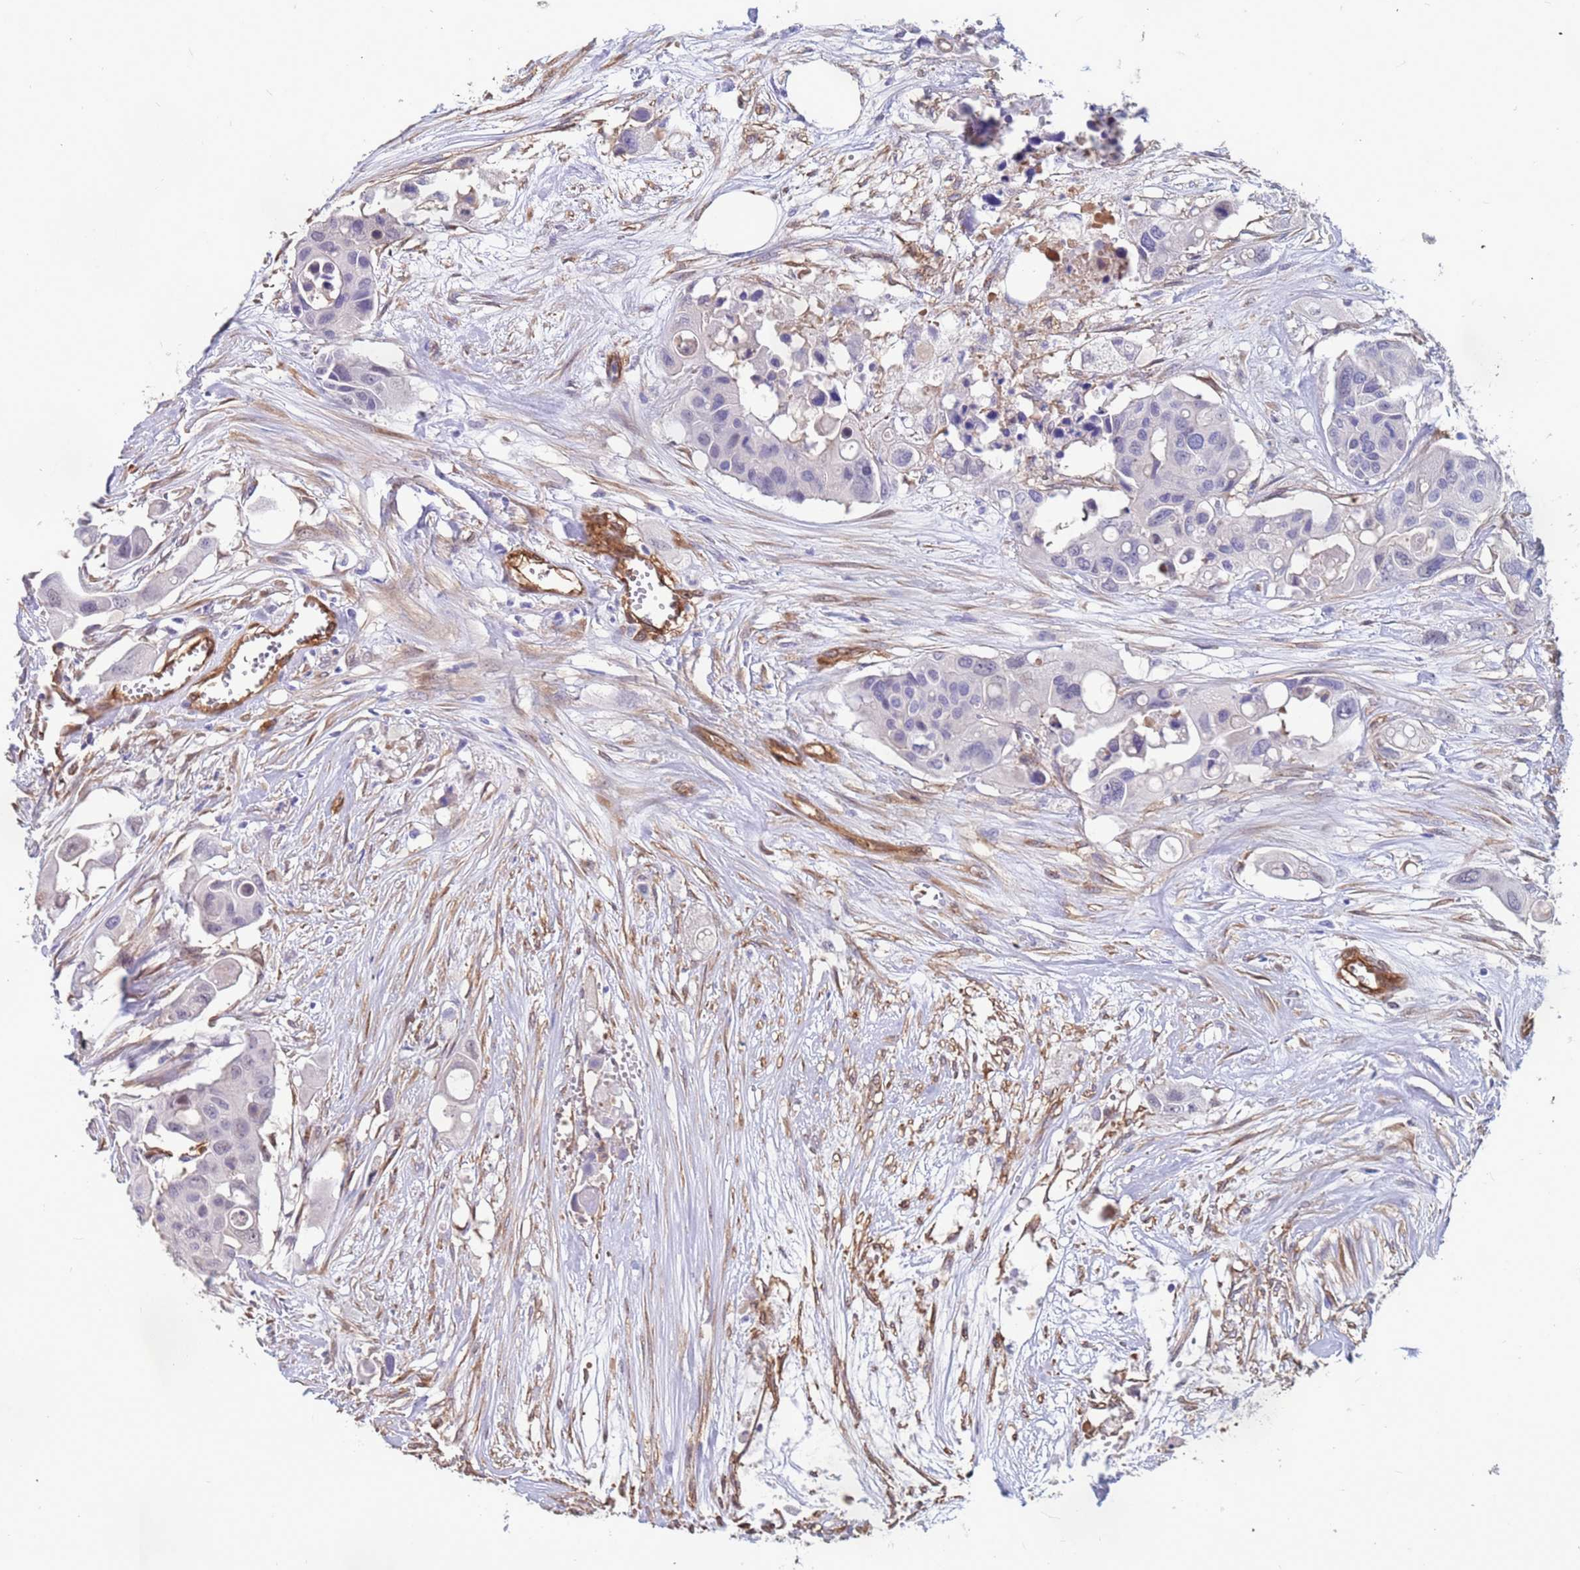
{"staining": {"intensity": "negative", "quantity": "none", "location": "none"}, "tissue": "colorectal cancer", "cell_type": "Tumor cells", "image_type": "cancer", "snomed": [{"axis": "morphology", "description": "Adenocarcinoma, NOS"}, {"axis": "topography", "description": "Colon"}], "caption": "Tumor cells show no significant positivity in colorectal cancer (adenocarcinoma).", "gene": "EHD2", "patient": {"sex": "male", "age": 77}}